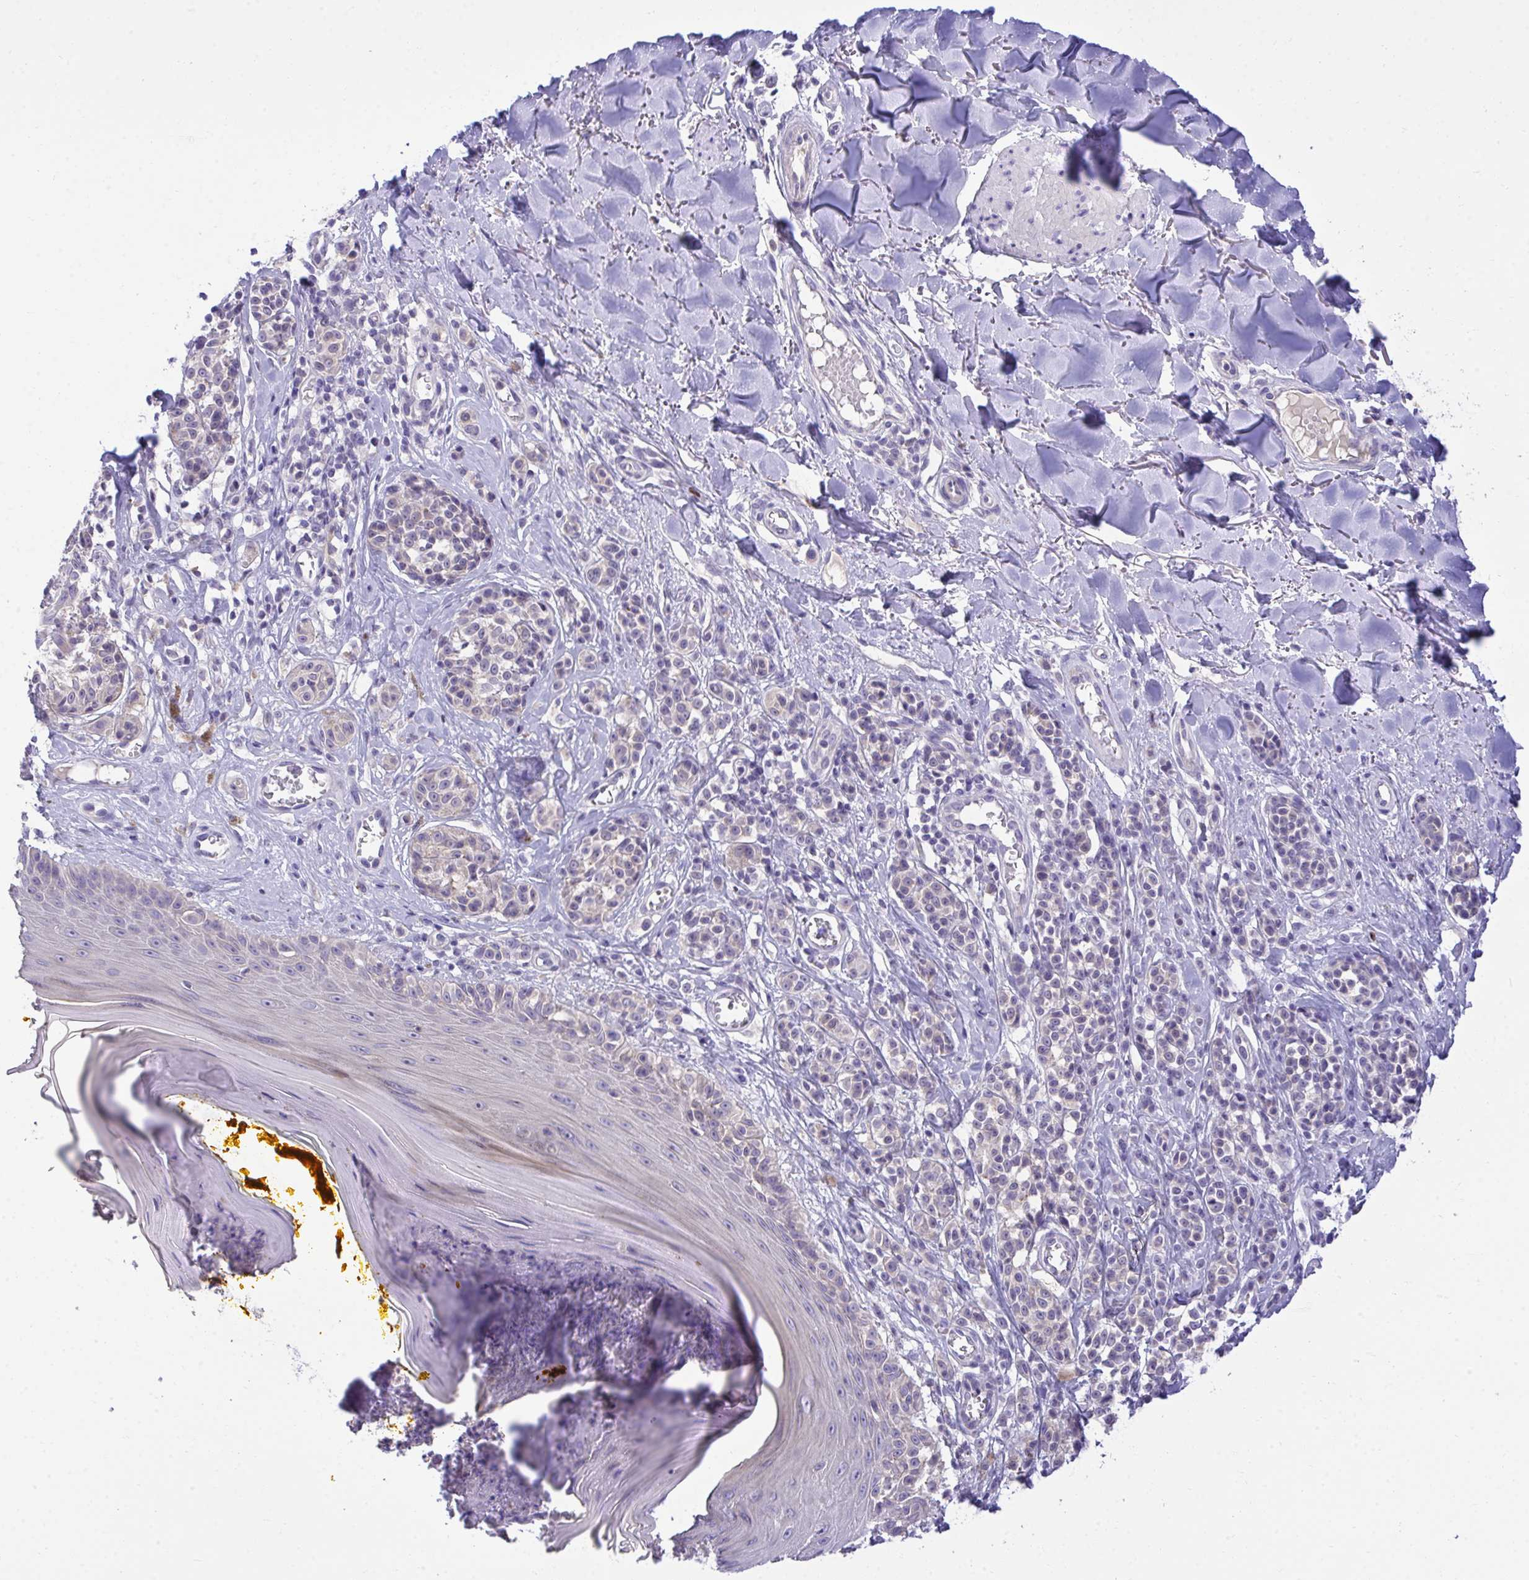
{"staining": {"intensity": "negative", "quantity": "none", "location": "none"}, "tissue": "melanoma", "cell_type": "Tumor cells", "image_type": "cancer", "snomed": [{"axis": "morphology", "description": "Malignant melanoma, NOS"}, {"axis": "topography", "description": "Skin"}], "caption": "This photomicrograph is of malignant melanoma stained with IHC to label a protein in brown with the nuclei are counter-stained blue. There is no expression in tumor cells.", "gene": "TMCO5A", "patient": {"sex": "male", "age": 74}}